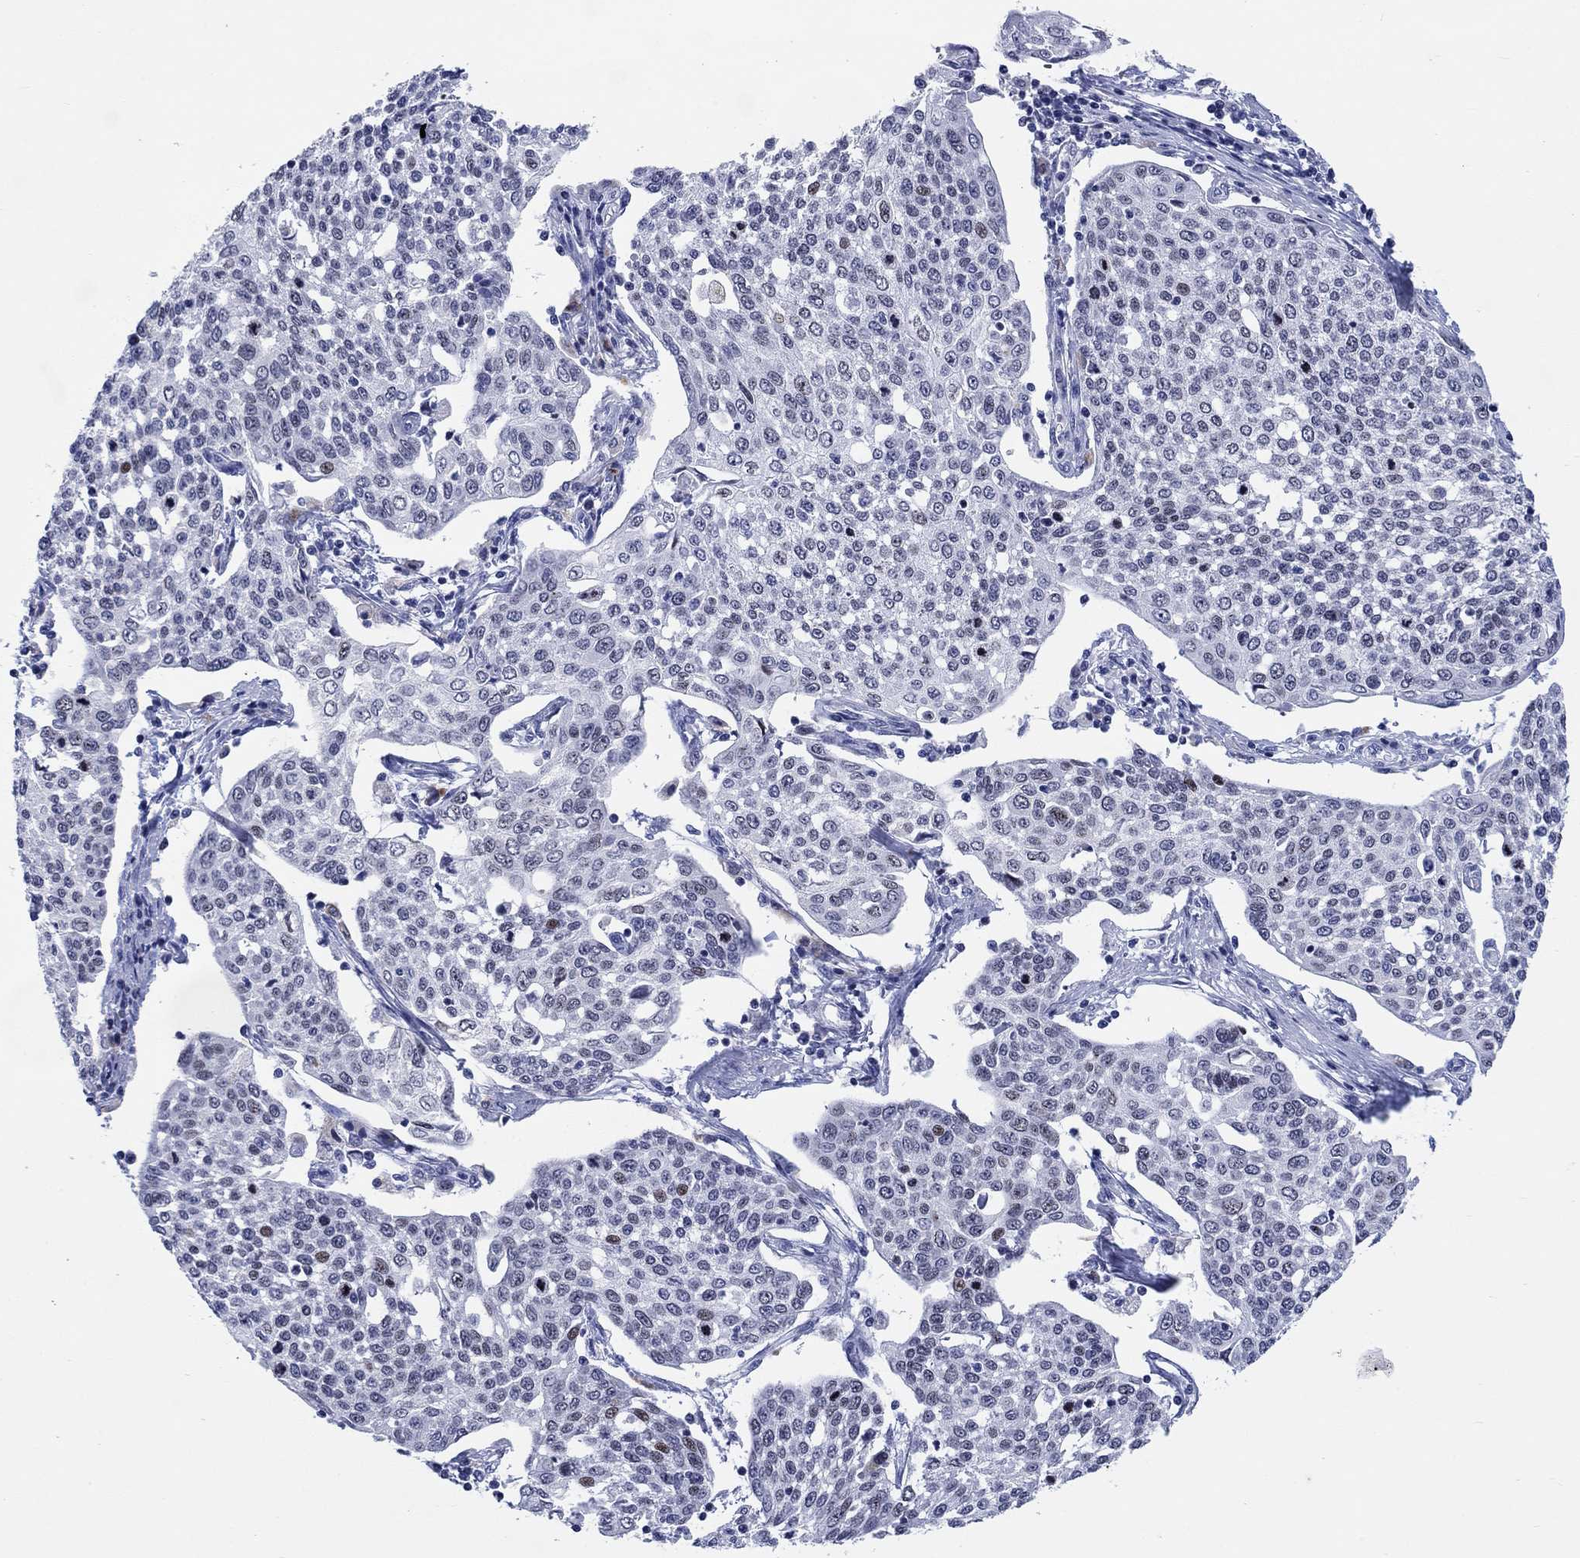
{"staining": {"intensity": "moderate", "quantity": "<25%", "location": "nuclear"}, "tissue": "cervical cancer", "cell_type": "Tumor cells", "image_type": "cancer", "snomed": [{"axis": "morphology", "description": "Squamous cell carcinoma, NOS"}, {"axis": "topography", "description": "Cervix"}], "caption": "Immunohistochemistry (IHC) photomicrograph of squamous cell carcinoma (cervical) stained for a protein (brown), which demonstrates low levels of moderate nuclear positivity in about <25% of tumor cells.", "gene": "CDCA2", "patient": {"sex": "female", "age": 34}}